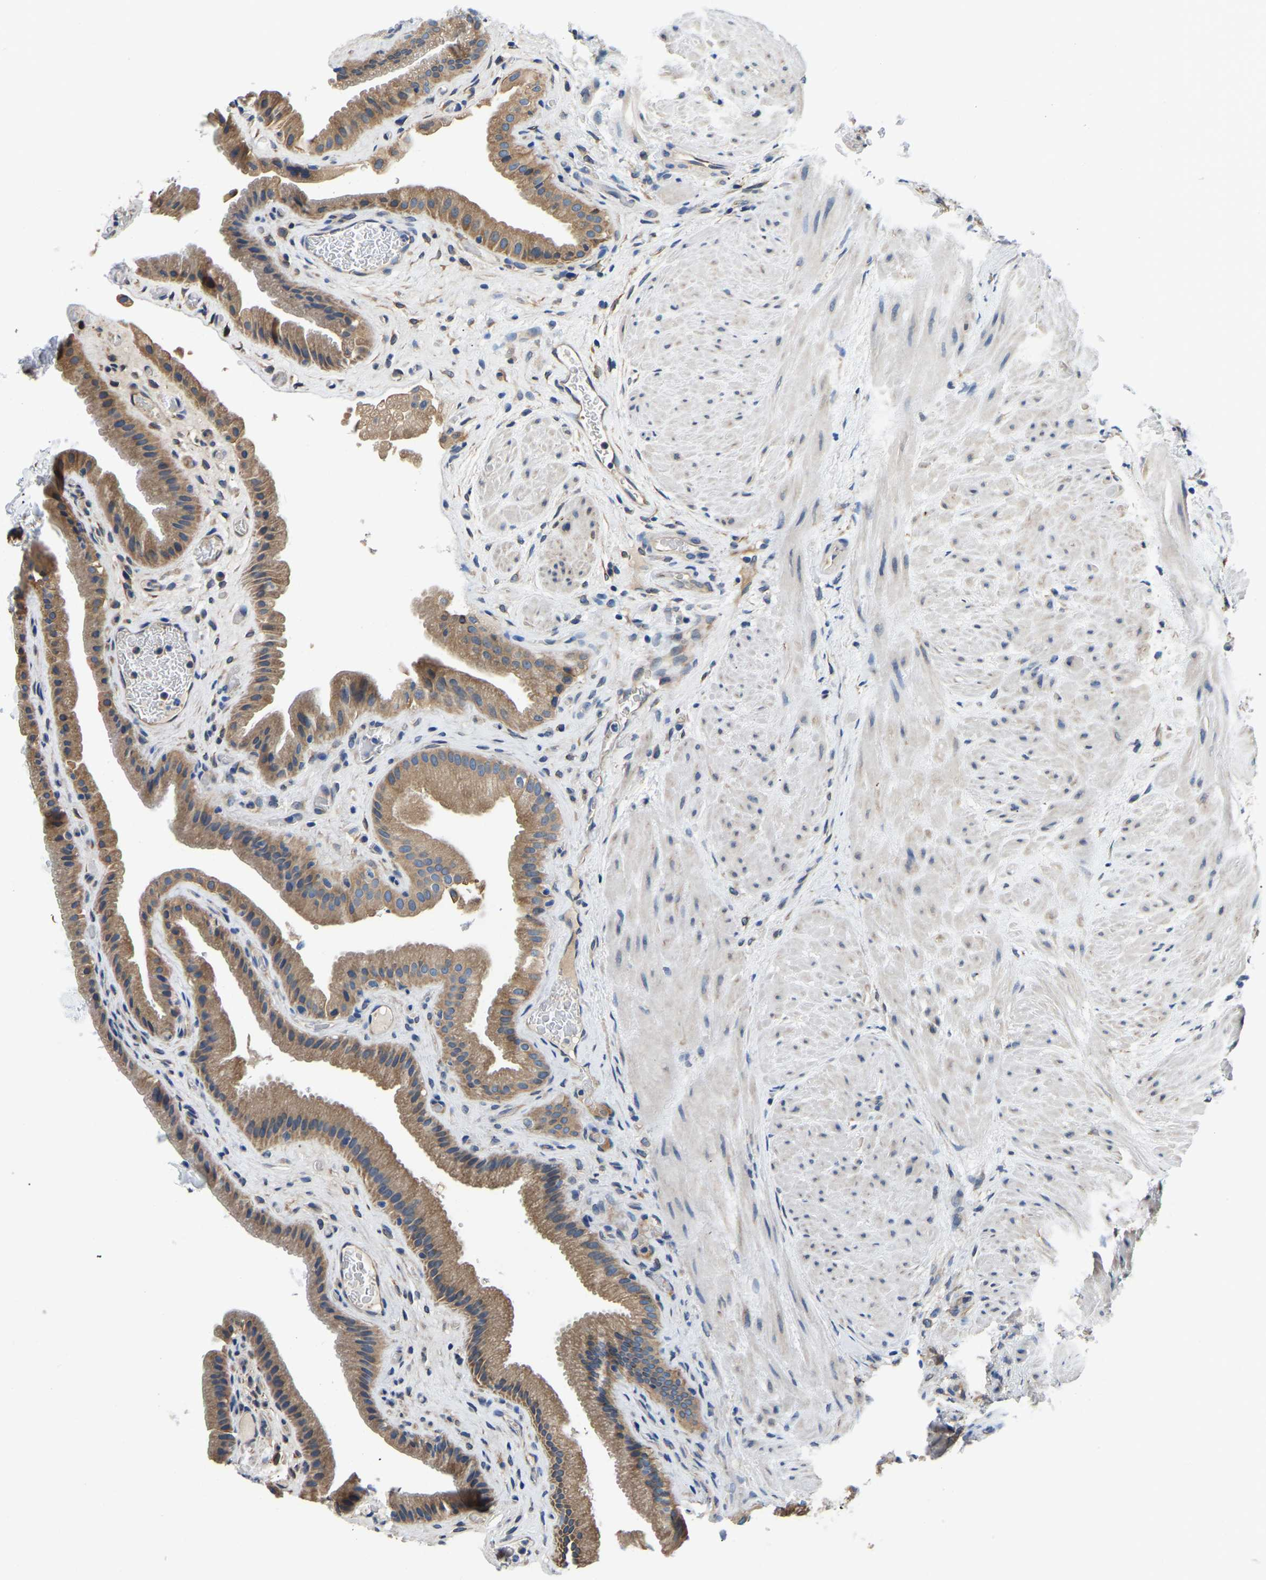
{"staining": {"intensity": "moderate", "quantity": ">75%", "location": "cytoplasmic/membranous"}, "tissue": "gallbladder", "cell_type": "Glandular cells", "image_type": "normal", "snomed": [{"axis": "morphology", "description": "Normal tissue, NOS"}, {"axis": "topography", "description": "Gallbladder"}], "caption": "Brown immunohistochemical staining in unremarkable gallbladder displays moderate cytoplasmic/membranous expression in approximately >75% of glandular cells.", "gene": "ARL6IP5", "patient": {"sex": "male", "age": 49}}